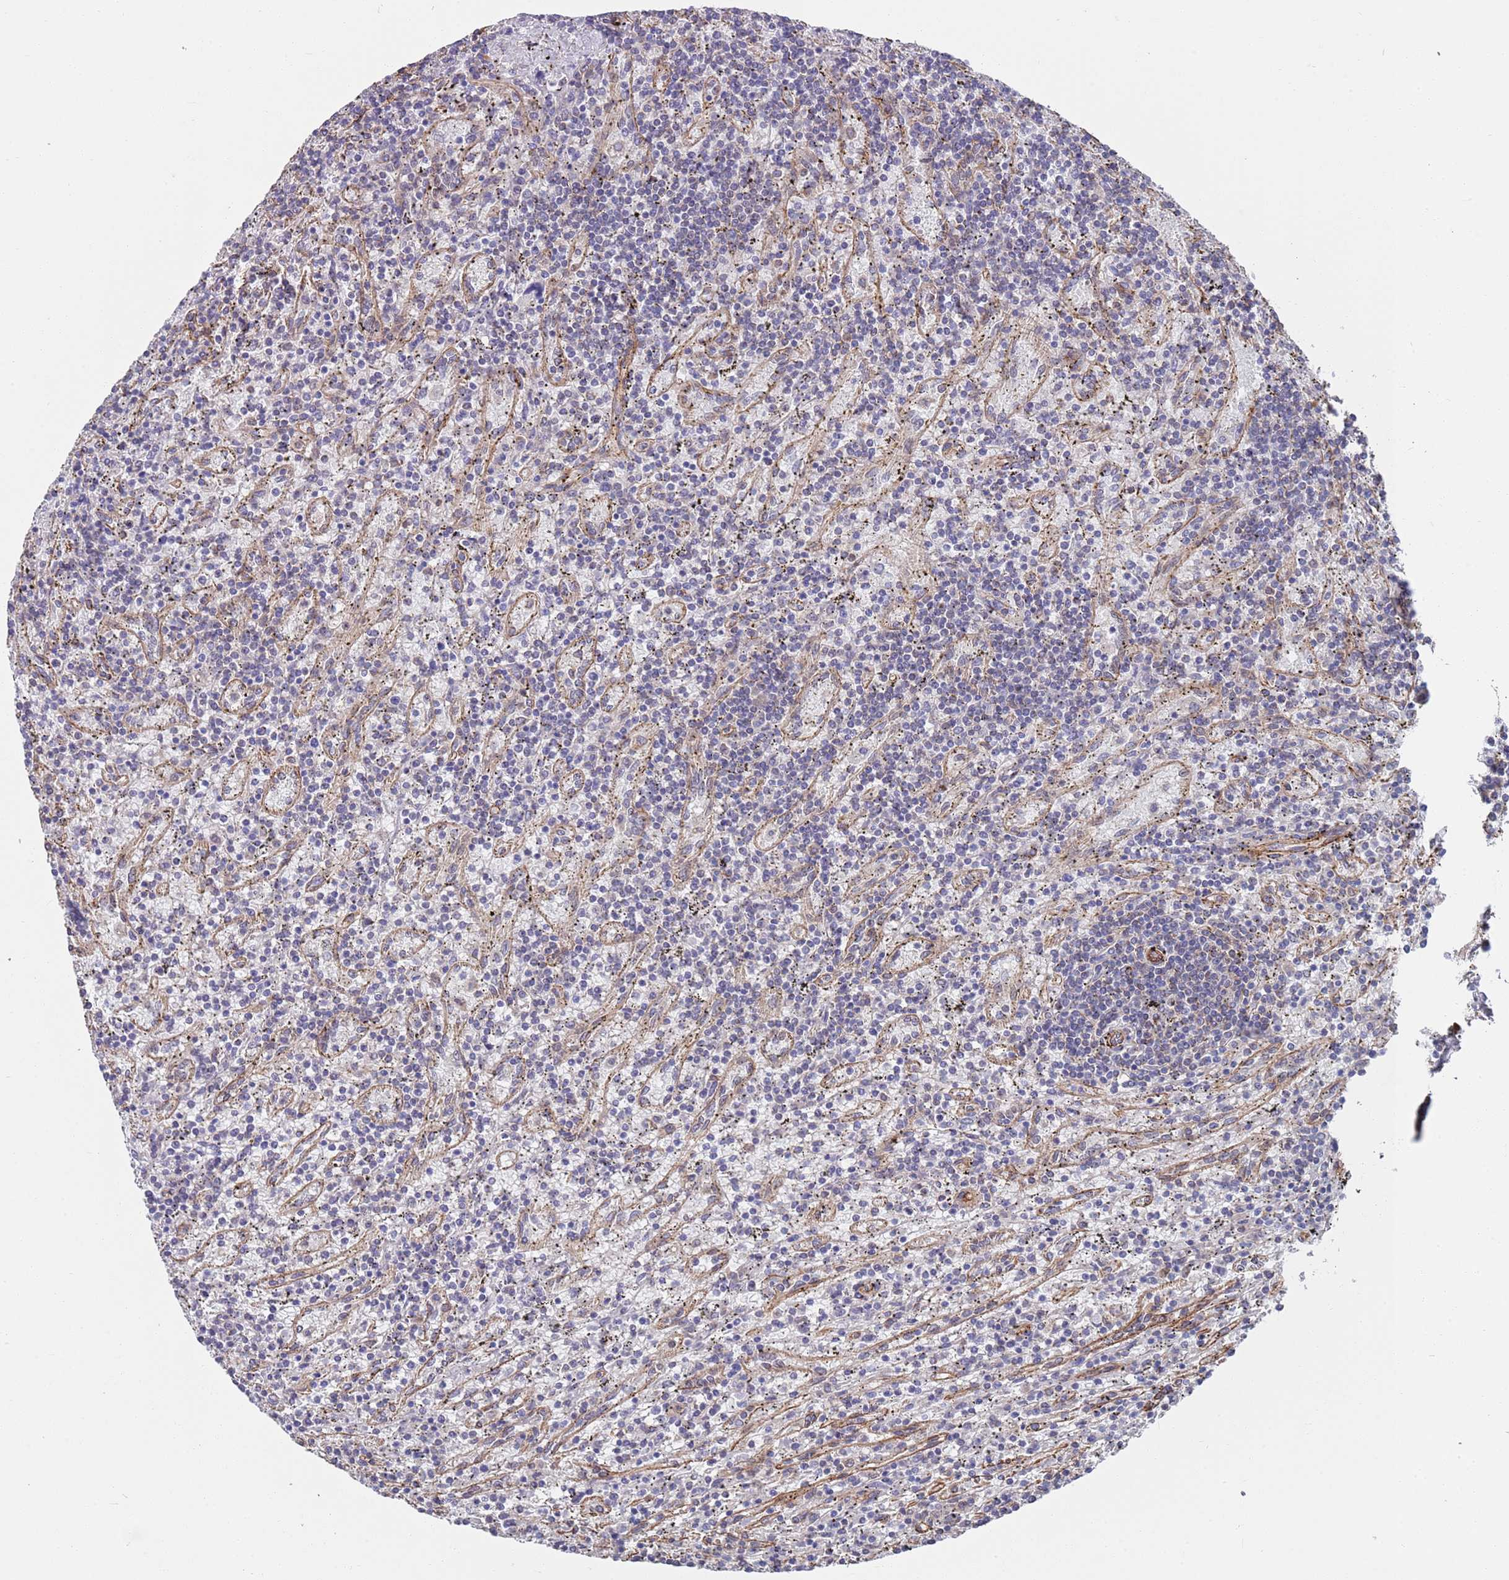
{"staining": {"intensity": "negative", "quantity": "none", "location": "none"}, "tissue": "lymphoma", "cell_type": "Tumor cells", "image_type": "cancer", "snomed": [{"axis": "morphology", "description": "Malignant lymphoma, non-Hodgkin's type, Low grade"}, {"axis": "topography", "description": "Spleen"}], "caption": "This micrograph is of low-grade malignant lymphoma, non-Hodgkin's type stained with immunohistochemistry to label a protein in brown with the nuclei are counter-stained blue. There is no expression in tumor cells.", "gene": "JAKMIP2", "patient": {"sex": "male", "age": 76}}